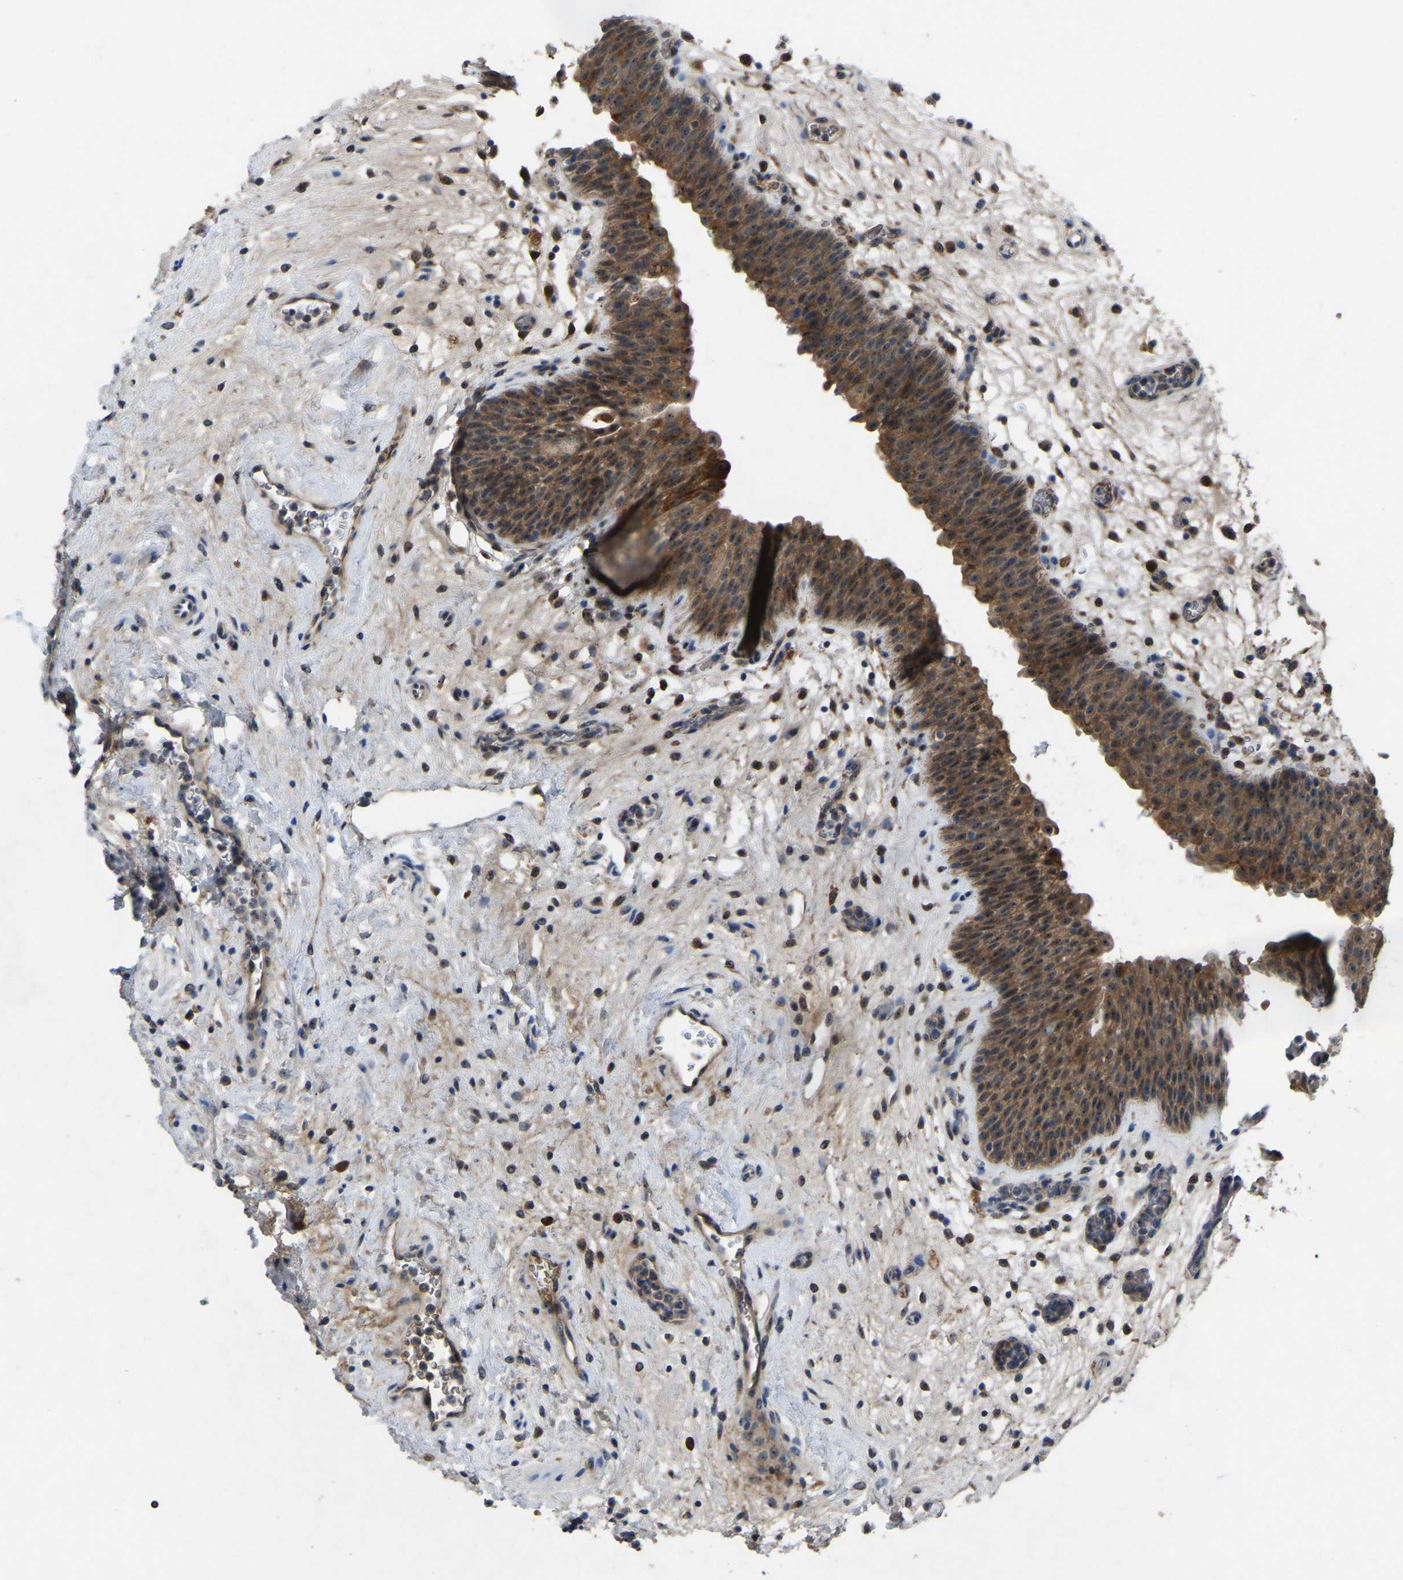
{"staining": {"intensity": "moderate", "quantity": ">75%", "location": "cytoplasmic/membranous,nuclear"}, "tissue": "urinary bladder", "cell_type": "Urothelial cells", "image_type": "normal", "snomed": [{"axis": "morphology", "description": "Normal tissue, NOS"}, {"axis": "topography", "description": "Urinary bladder"}], "caption": "Human urinary bladder stained with a brown dye exhibits moderate cytoplasmic/membranous,nuclear positive positivity in approximately >75% of urothelial cells.", "gene": "FHIT", "patient": {"sex": "male", "age": 37}}